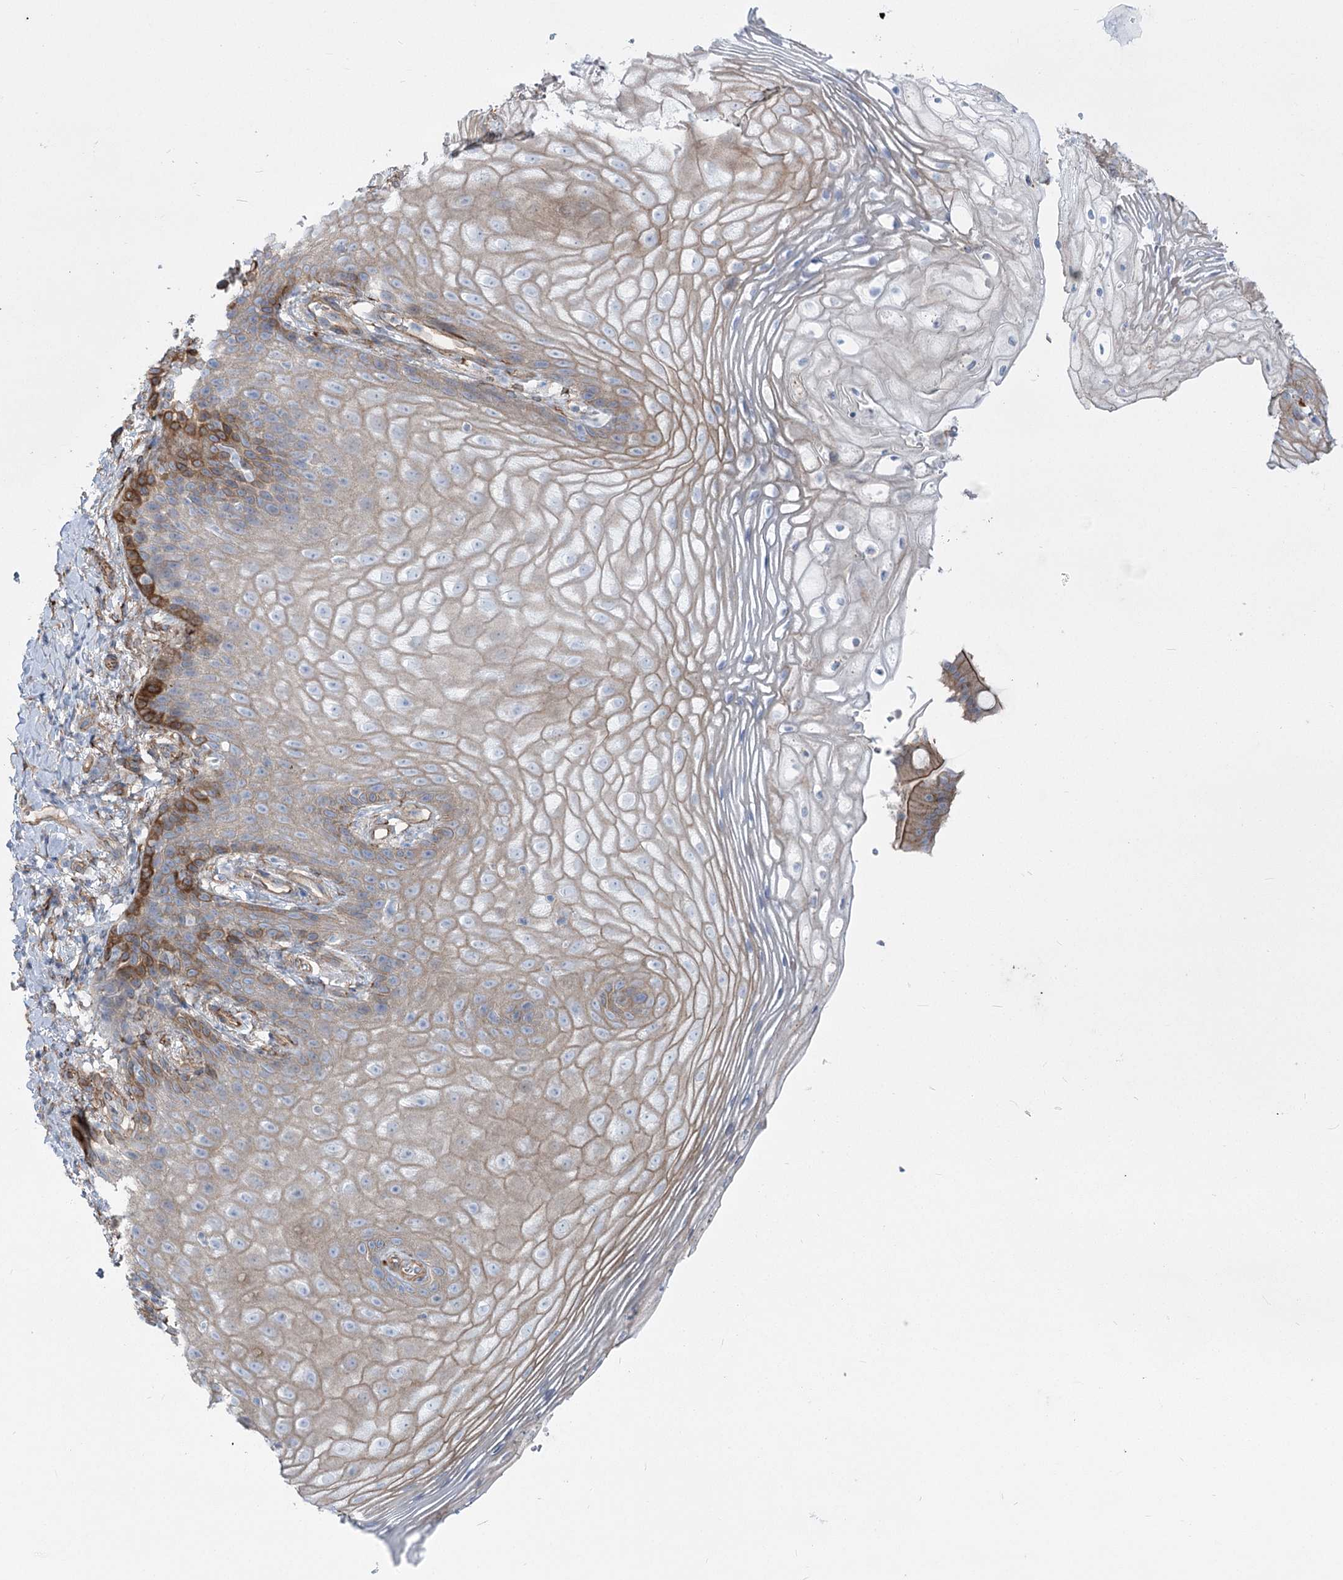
{"staining": {"intensity": "moderate", "quantity": "25%-75%", "location": "cytoplasmic/membranous"}, "tissue": "vagina", "cell_type": "Squamous epithelial cells", "image_type": "normal", "snomed": [{"axis": "morphology", "description": "Normal tissue, NOS"}, {"axis": "topography", "description": "Vagina"}], "caption": "Protein positivity by IHC shows moderate cytoplasmic/membranous expression in approximately 25%-75% of squamous epithelial cells in benign vagina.", "gene": "PLEKHA5", "patient": {"sex": "female", "age": 60}}